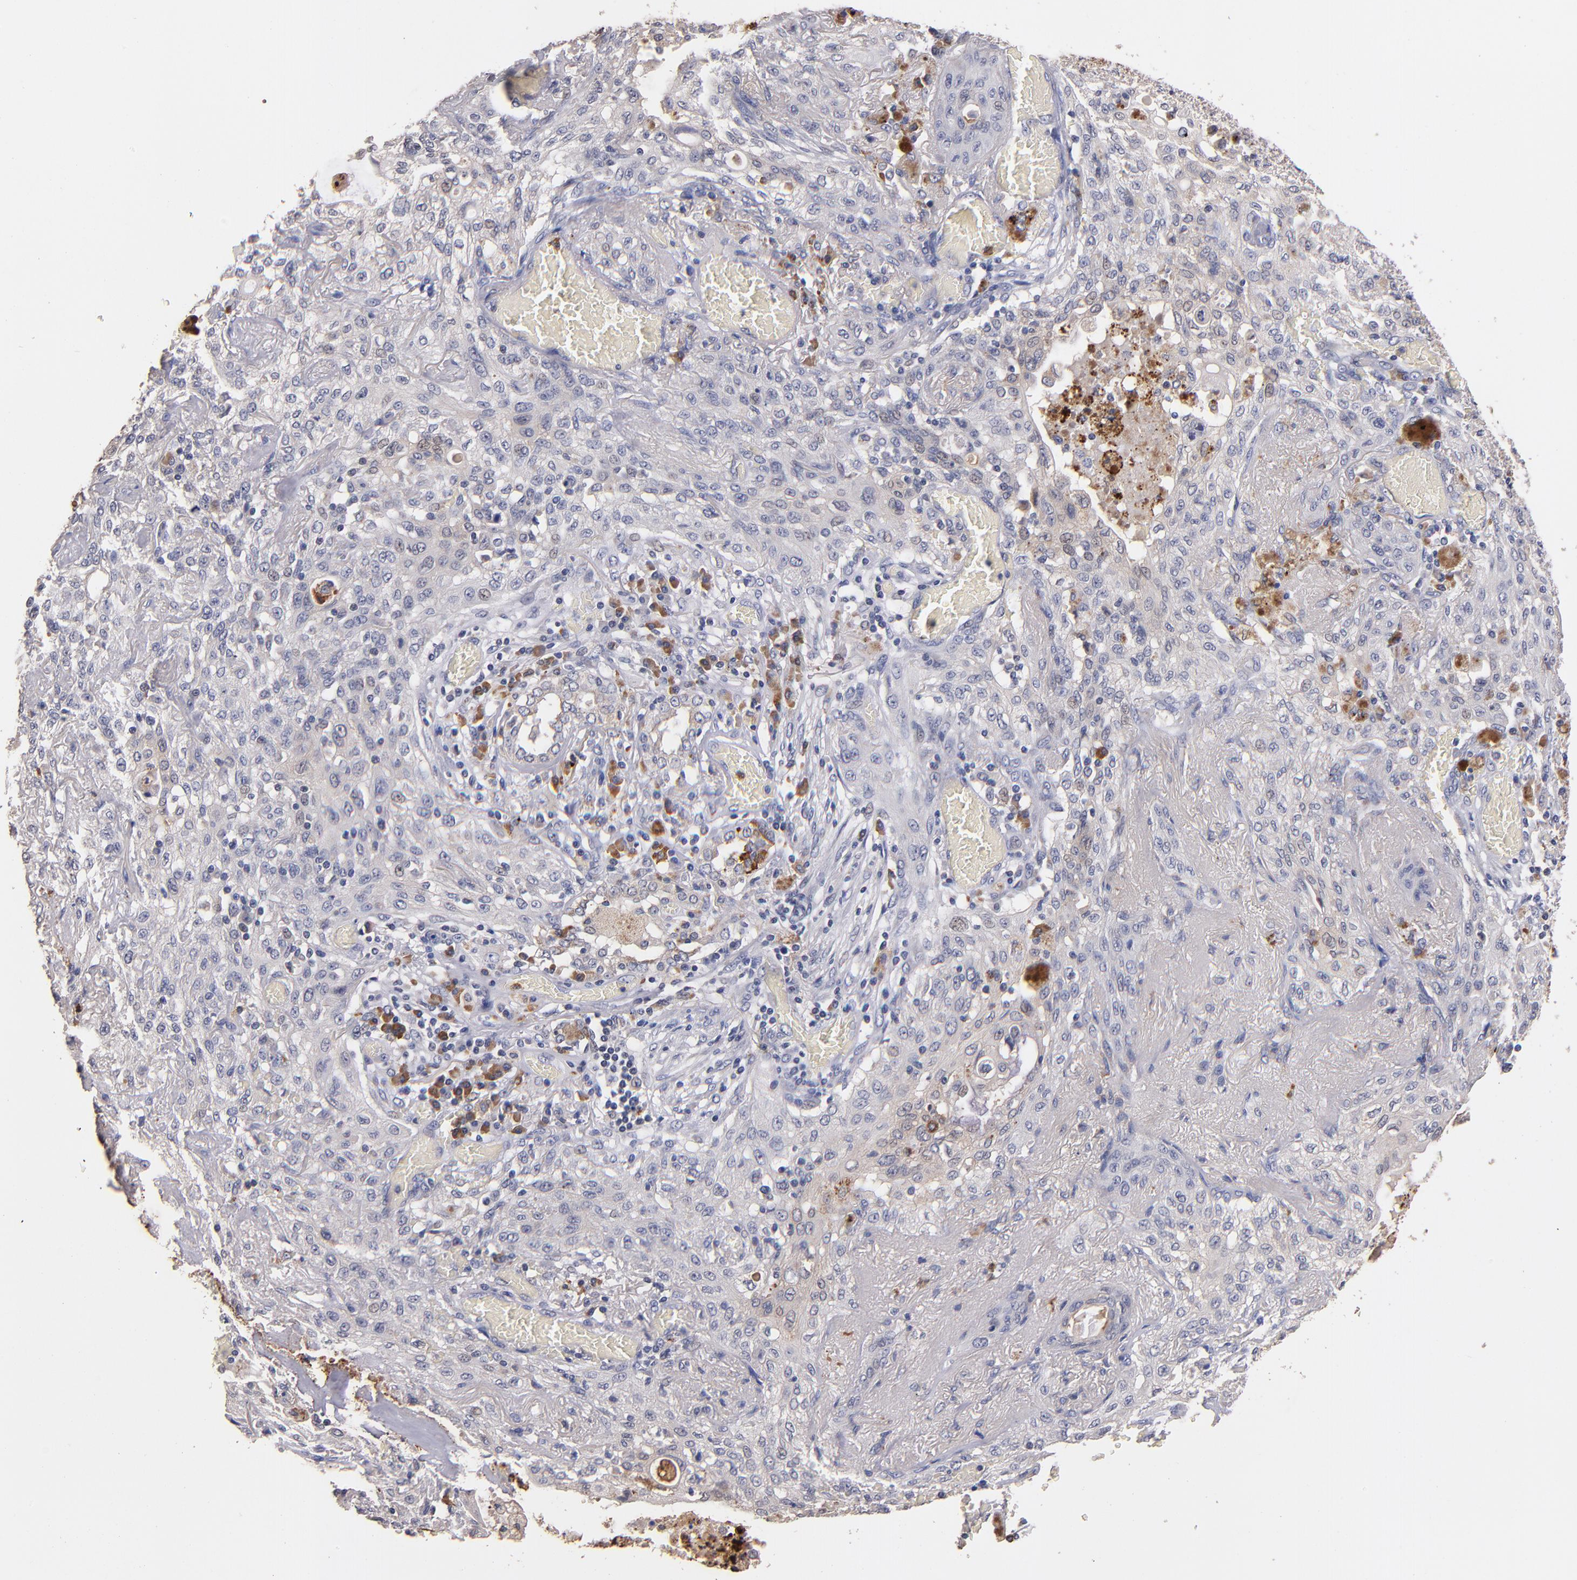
{"staining": {"intensity": "negative", "quantity": "none", "location": "none"}, "tissue": "lung cancer", "cell_type": "Tumor cells", "image_type": "cancer", "snomed": [{"axis": "morphology", "description": "Squamous cell carcinoma, NOS"}, {"axis": "topography", "description": "Lung"}], "caption": "IHC image of human lung cancer stained for a protein (brown), which shows no expression in tumor cells.", "gene": "TTLL12", "patient": {"sex": "female", "age": 47}}